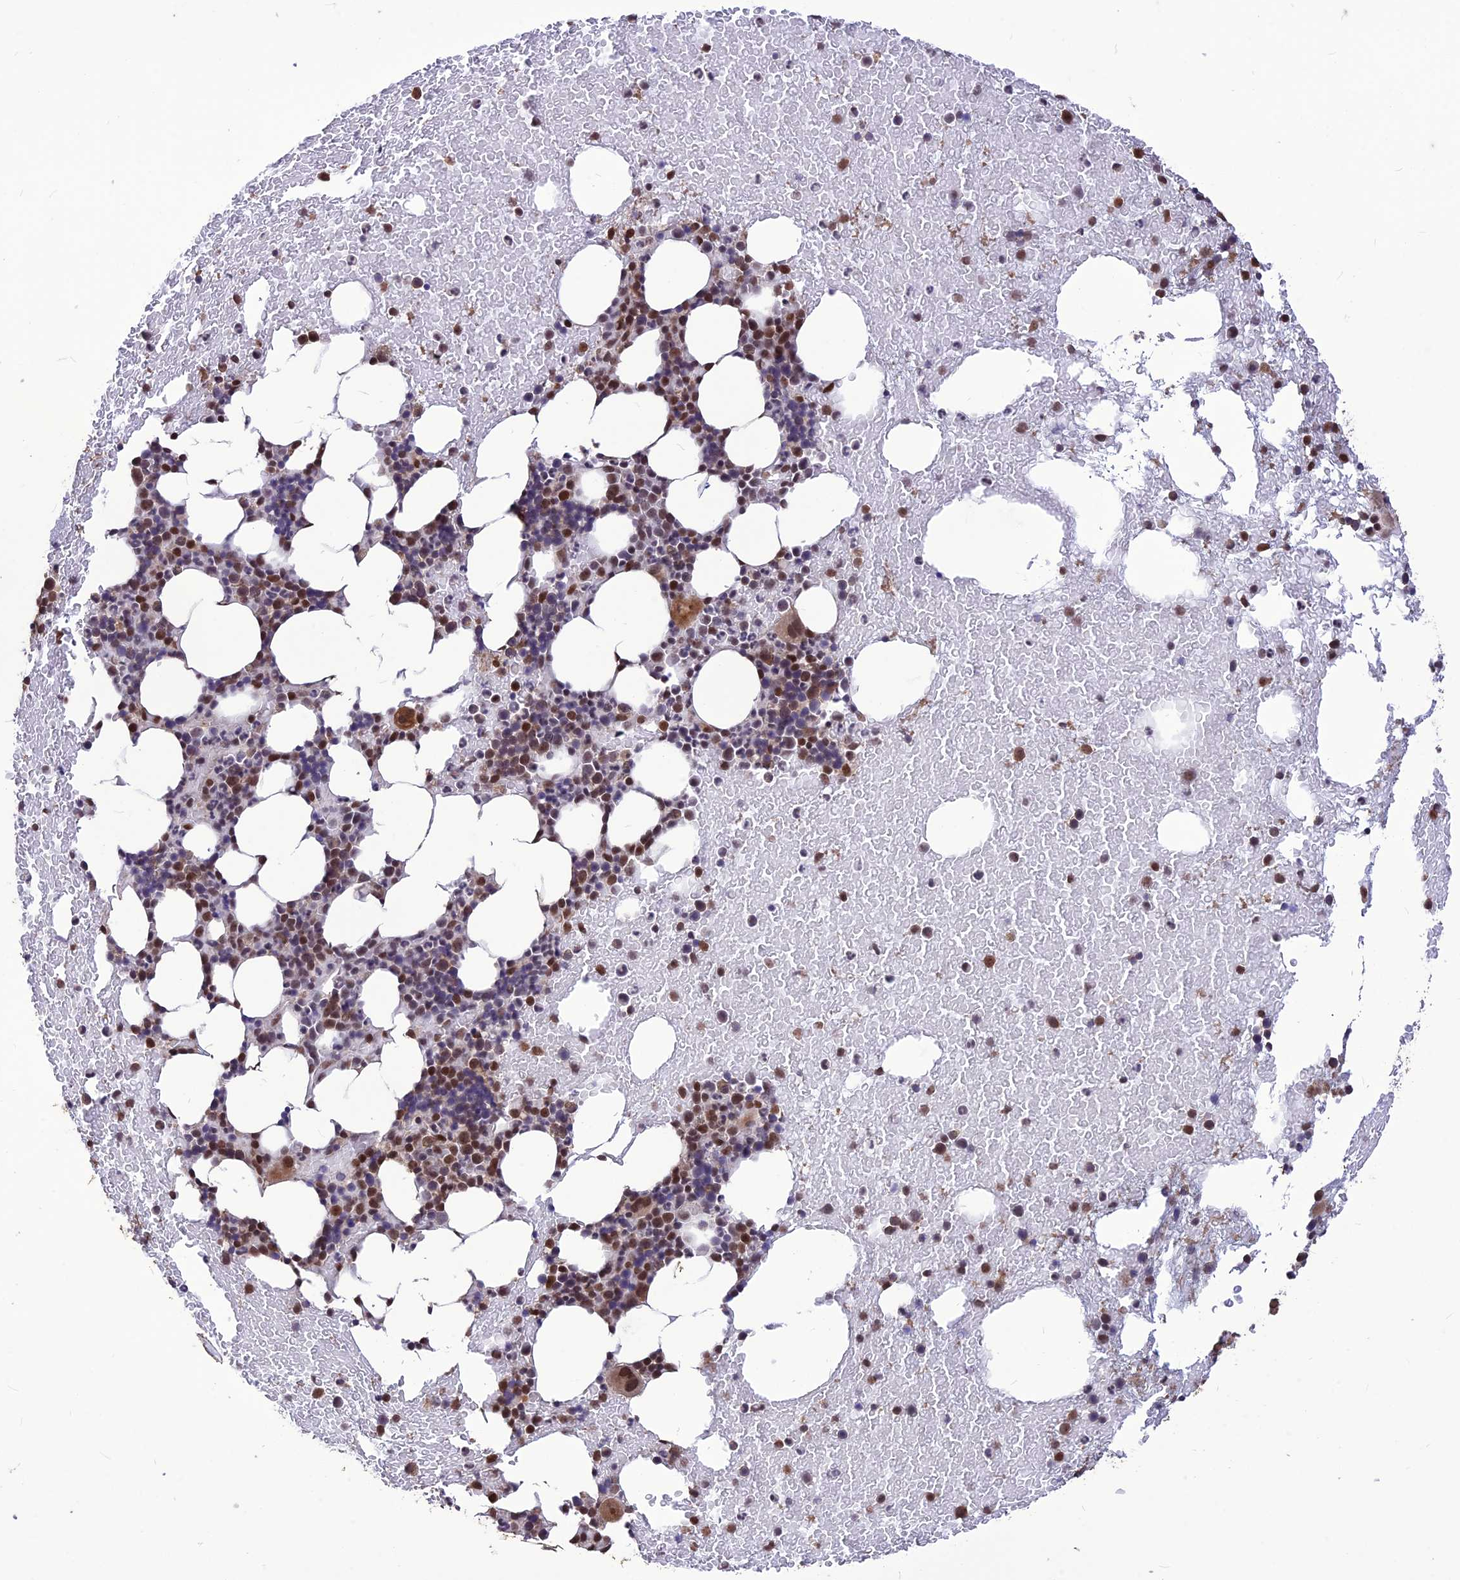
{"staining": {"intensity": "moderate", "quantity": "25%-75%", "location": "nuclear"}, "tissue": "bone marrow", "cell_type": "Hematopoietic cells", "image_type": "normal", "snomed": [{"axis": "morphology", "description": "Normal tissue, NOS"}, {"axis": "topography", "description": "Bone marrow"}], "caption": "A histopathology image of bone marrow stained for a protein shows moderate nuclear brown staining in hematopoietic cells. The staining is performed using DAB (3,3'-diaminobenzidine) brown chromogen to label protein expression. The nuclei are counter-stained blue using hematoxylin.", "gene": "DIS3", "patient": {"sex": "male", "age": 57}}